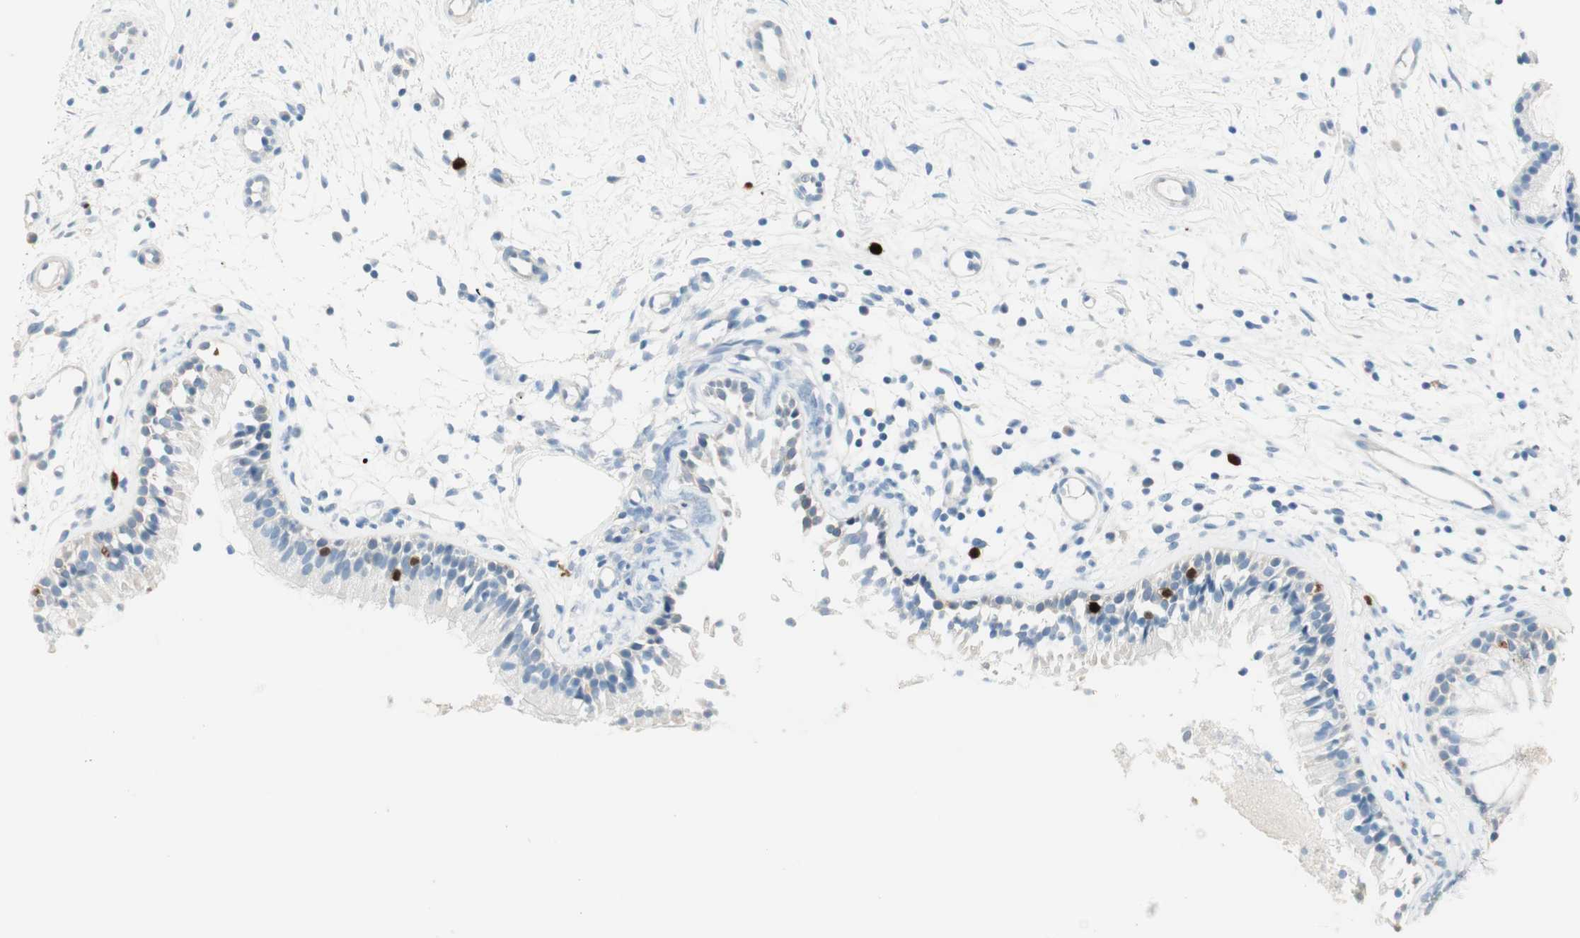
{"staining": {"intensity": "negative", "quantity": "none", "location": "none"}, "tissue": "nasopharynx", "cell_type": "Respiratory epithelial cells", "image_type": "normal", "snomed": [{"axis": "morphology", "description": "Normal tissue, NOS"}, {"axis": "topography", "description": "Nasopharynx"}], "caption": "There is no significant positivity in respiratory epithelial cells of nasopharynx. Brightfield microscopy of immunohistochemistry stained with DAB (brown) and hematoxylin (blue), captured at high magnification.", "gene": "HPGD", "patient": {"sex": "male", "age": 21}}